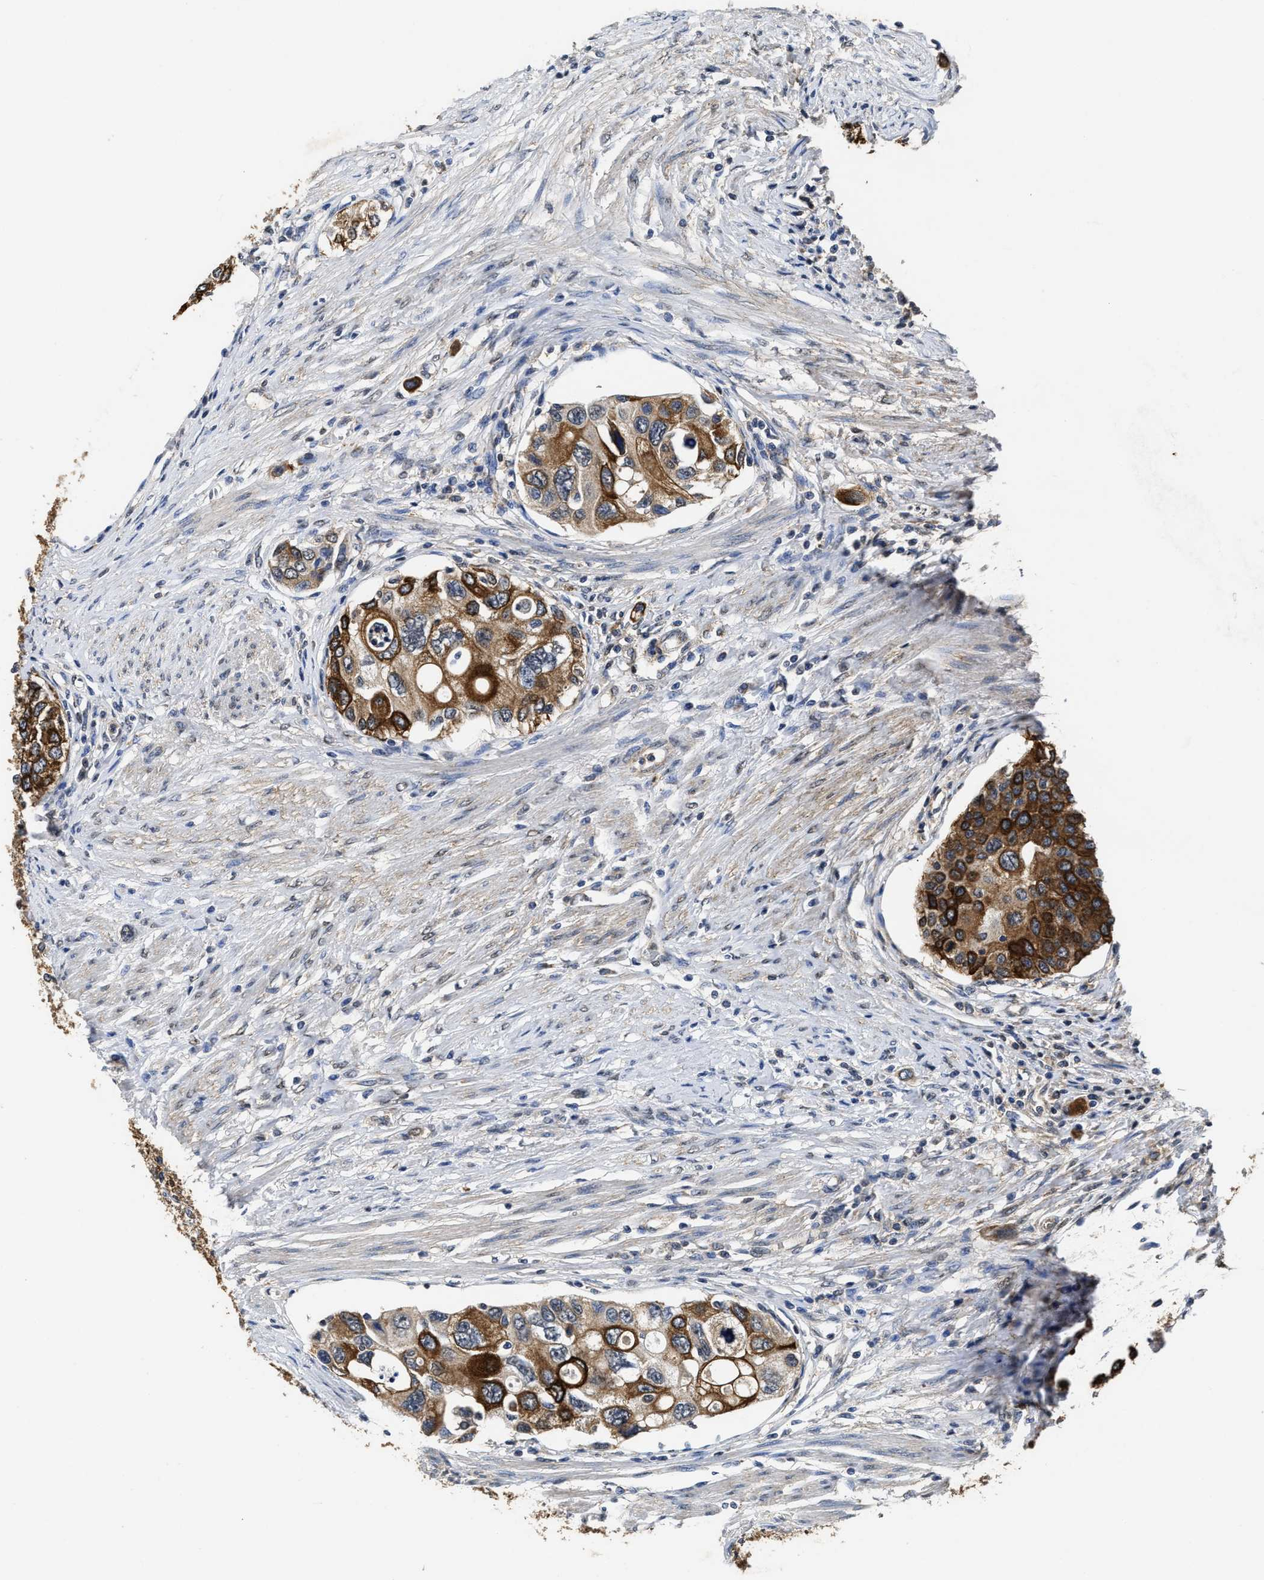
{"staining": {"intensity": "strong", "quantity": ">75%", "location": "cytoplasmic/membranous"}, "tissue": "urothelial cancer", "cell_type": "Tumor cells", "image_type": "cancer", "snomed": [{"axis": "morphology", "description": "Urothelial carcinoma, High grade"}, {"axis": "topography", "description": "Urinary bladder"}], "caption": "A high-resolution image shows IHC staining of urothelial cancer, which exhibits strong cytoplasmic/membranous positivity in approximately >75% of tumor cells.", "gene": "CTNNA1", "patient": {"sex": "female", "age": 56}}